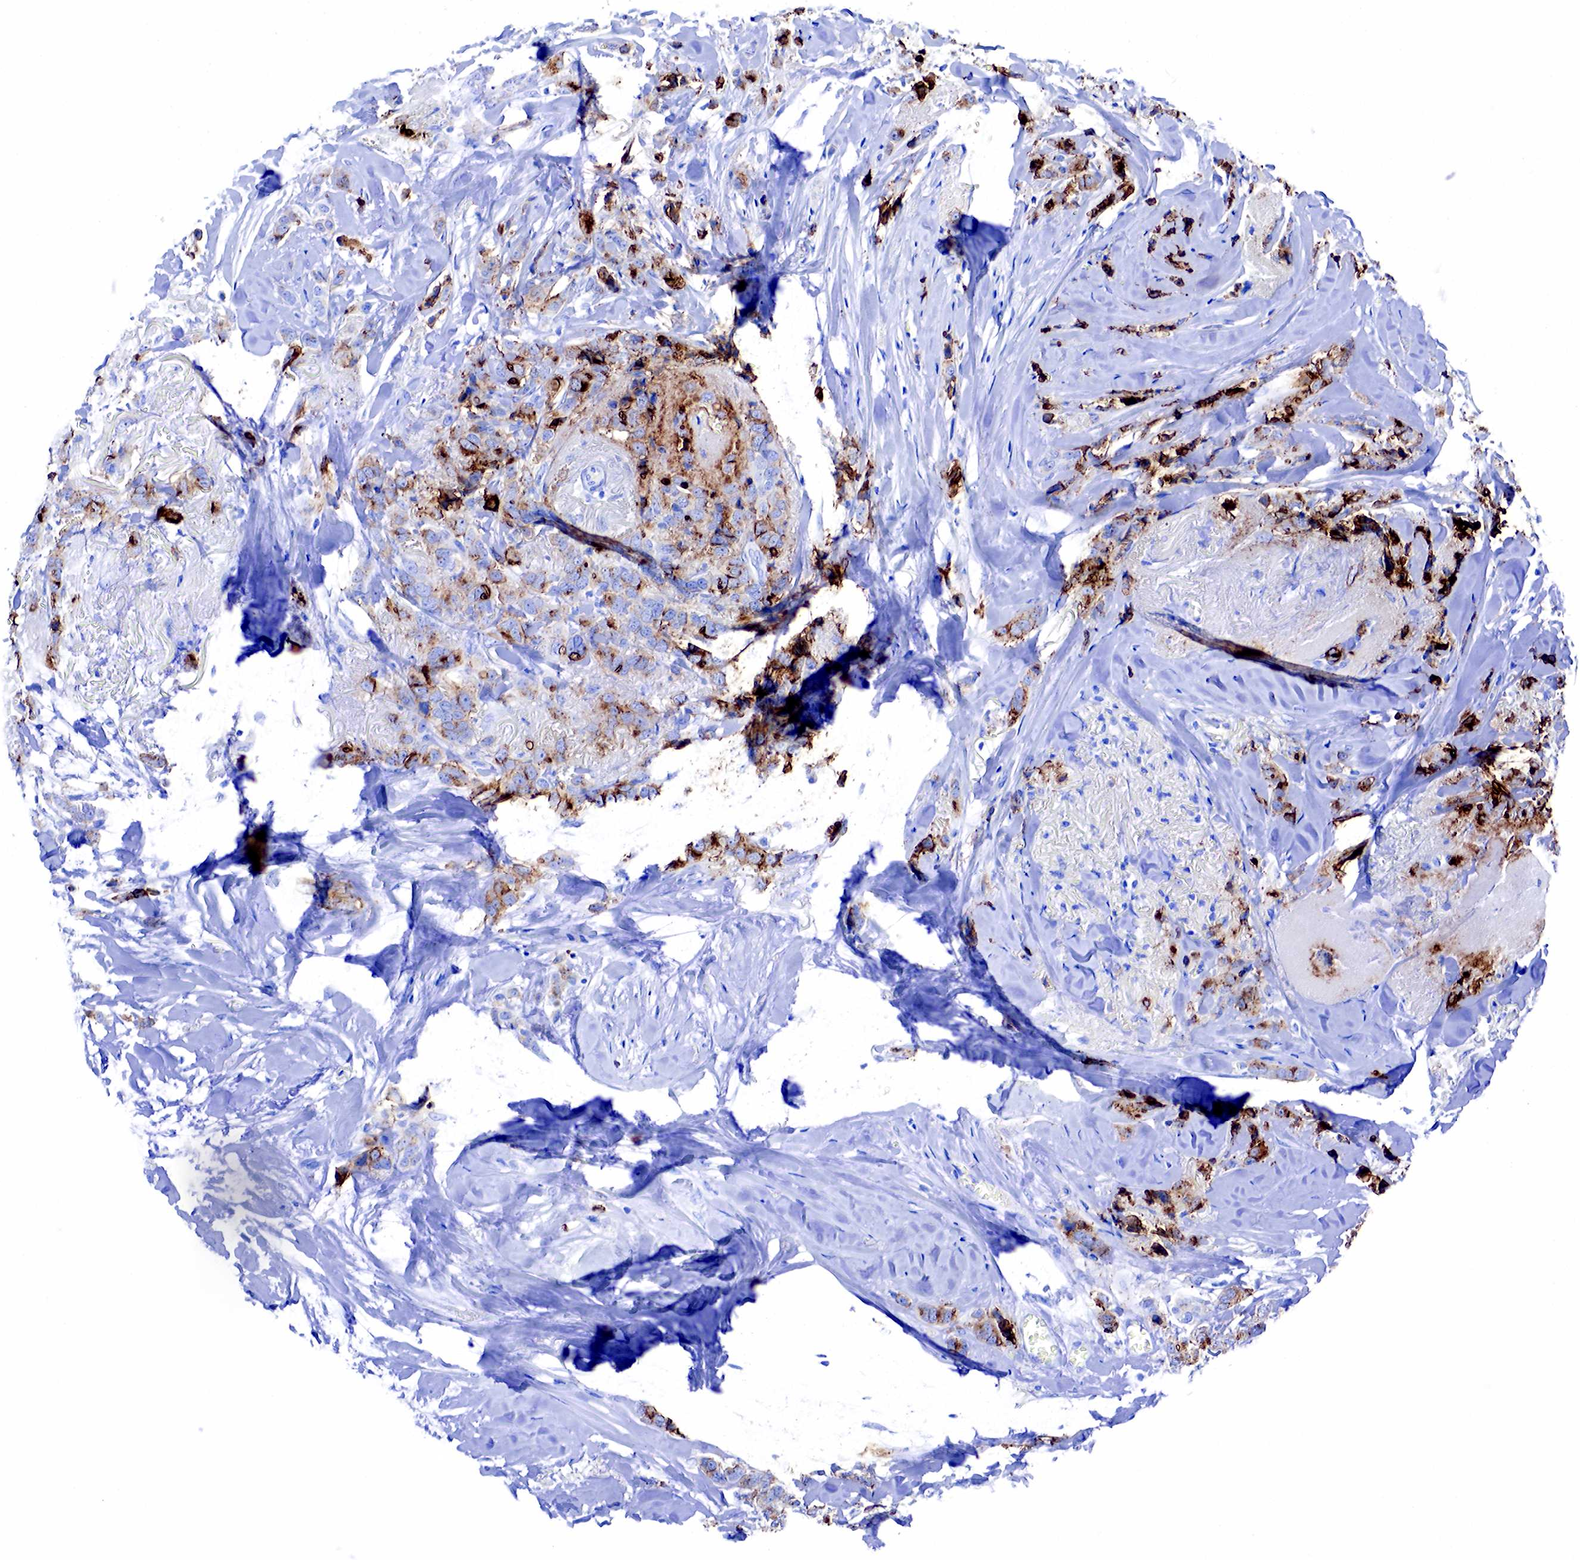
{"staining": {"intensity": "strong", "quantity": "25%-75%", "location": "cytoplasmic/membranous"}, "tissue": "breast cancer", "cell_type": "Tumor cells", "image_type": "cancer", "snomed": [{"axis": "morphology", "description": "Lobular carcinoma"}, {"axis": "topography", "description": "Breast"}], "caption": "Immunohistochemistry (IHC) (DAB (3,3'-diaminobenzidine)) staining of human breast cancer reveals strong cytoplasmic/membranous protein expression in about 25%-75% of tumor cells.", "gene": "FUT4", "patient": {"sex": "female", "age": 57}}